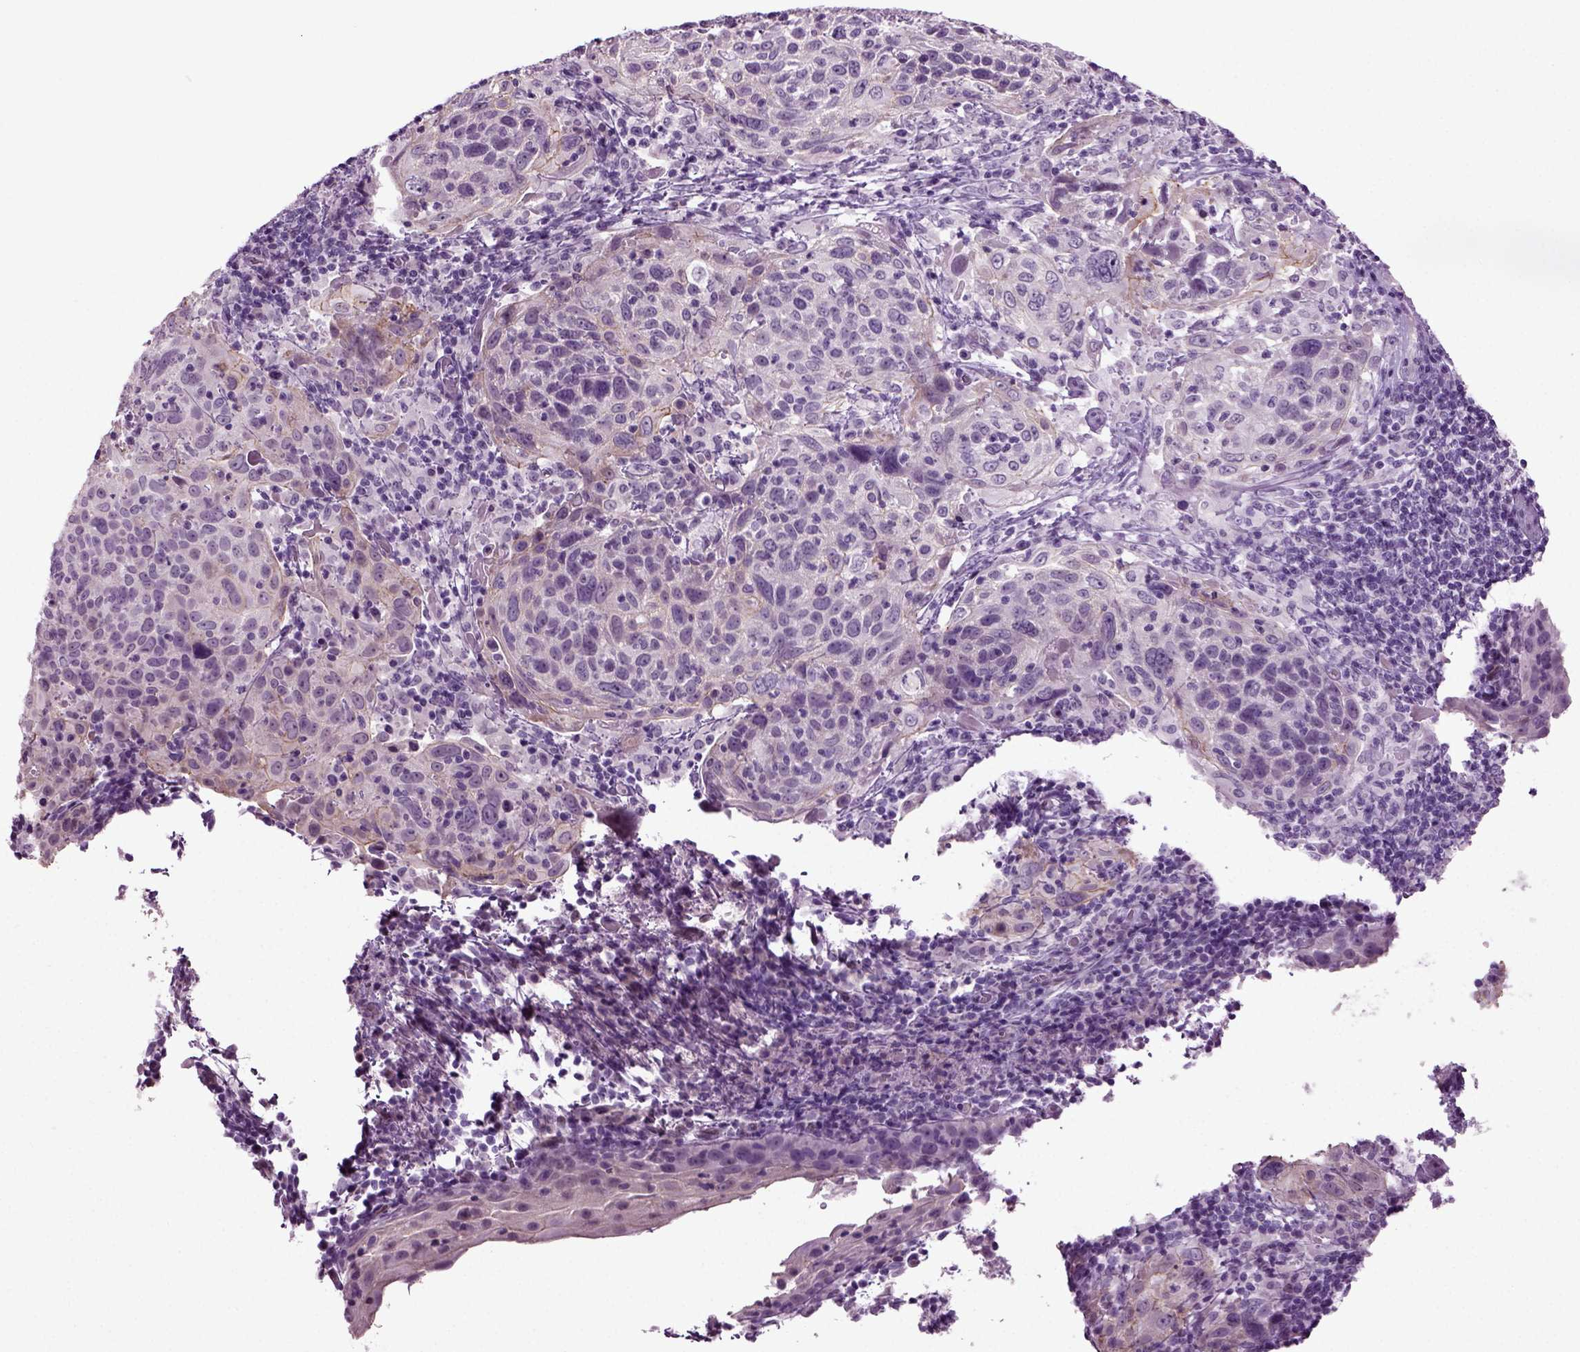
{"staining": {"intensity": "weak", "quantity": "<25%", "location": "cytoplasmic/membranous"}, "tissue": "cervical cancer", "cell_type": "Tumor cells", "image_type": "cancer", "snomed": [{"axis": "morphology", "description": "Squamous cell carcinoma, NOS"}, {"axis": "topography", "description": "Cervix"}], "caption": "Immunohistochemical staining of cervical squamous cell carcinoma displays no significant positivity in tumor cells.", "gene": "COL9A2", "patient": {"sex": "female", "age": 61}}